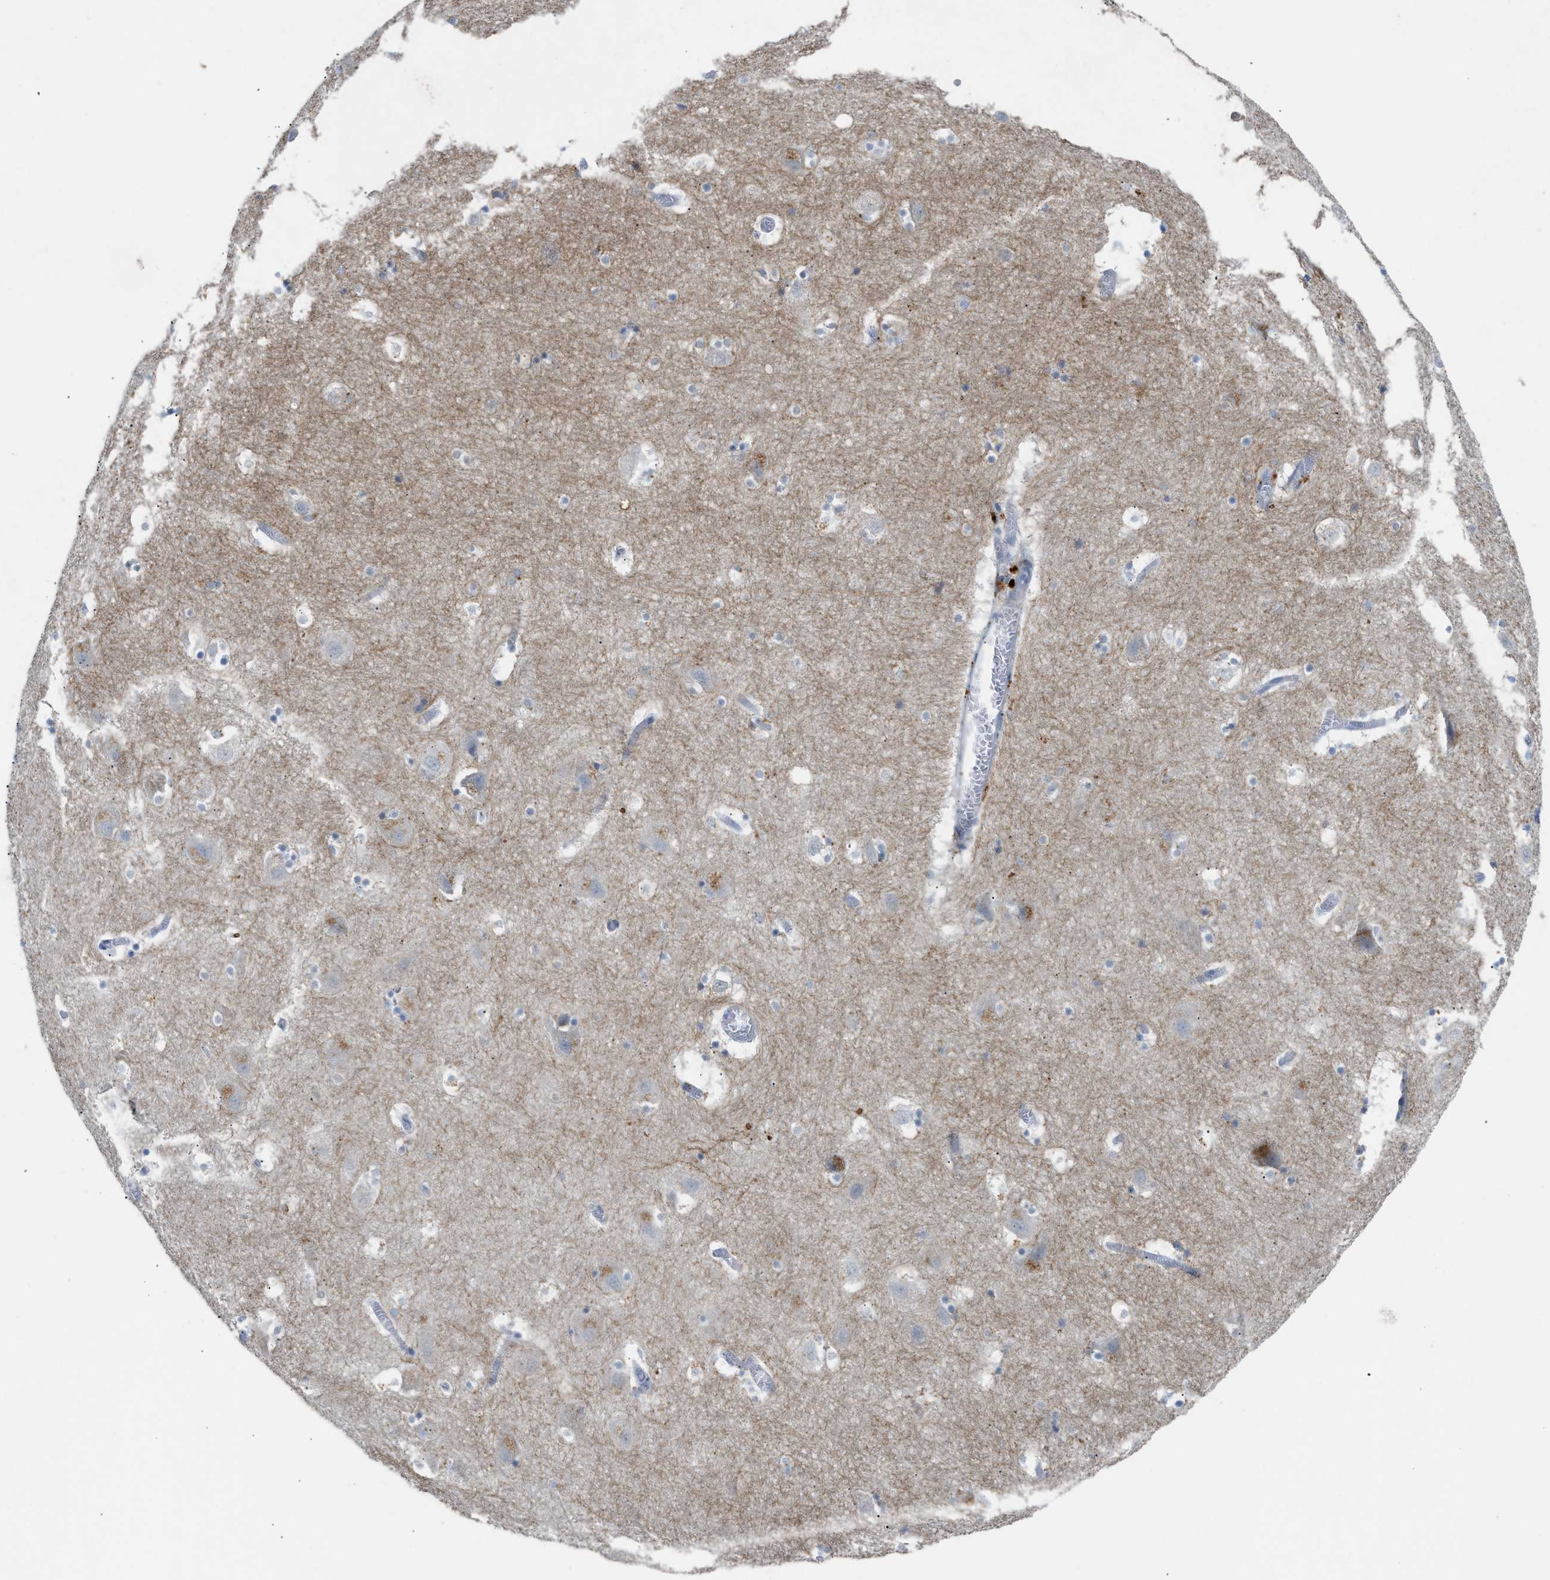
{"staining": {"intensity": "moderate", "quantity": "25%-75%", "location": "cytoplasmic/membranous"}, "tissue": "hippocampus", "cell_type": "Glial cells", "image_type": "normal", "snomed": [{"axis": "morphology", "description": "Normal tissue, NOS"}, {"axis": "topography", "description": "Hippocampus"}], "caption": "The image exhibits a brown stain indicating the presence of a protein in the cytoplasmic/membranous of glial cells in hippocampus. (DAB (3,3'-diaminobenzidine) = brown stain, brightfield microscopy at high magnification).", "gene": "SLC5A5", "patient": {"sex": "male", "age": 45}}